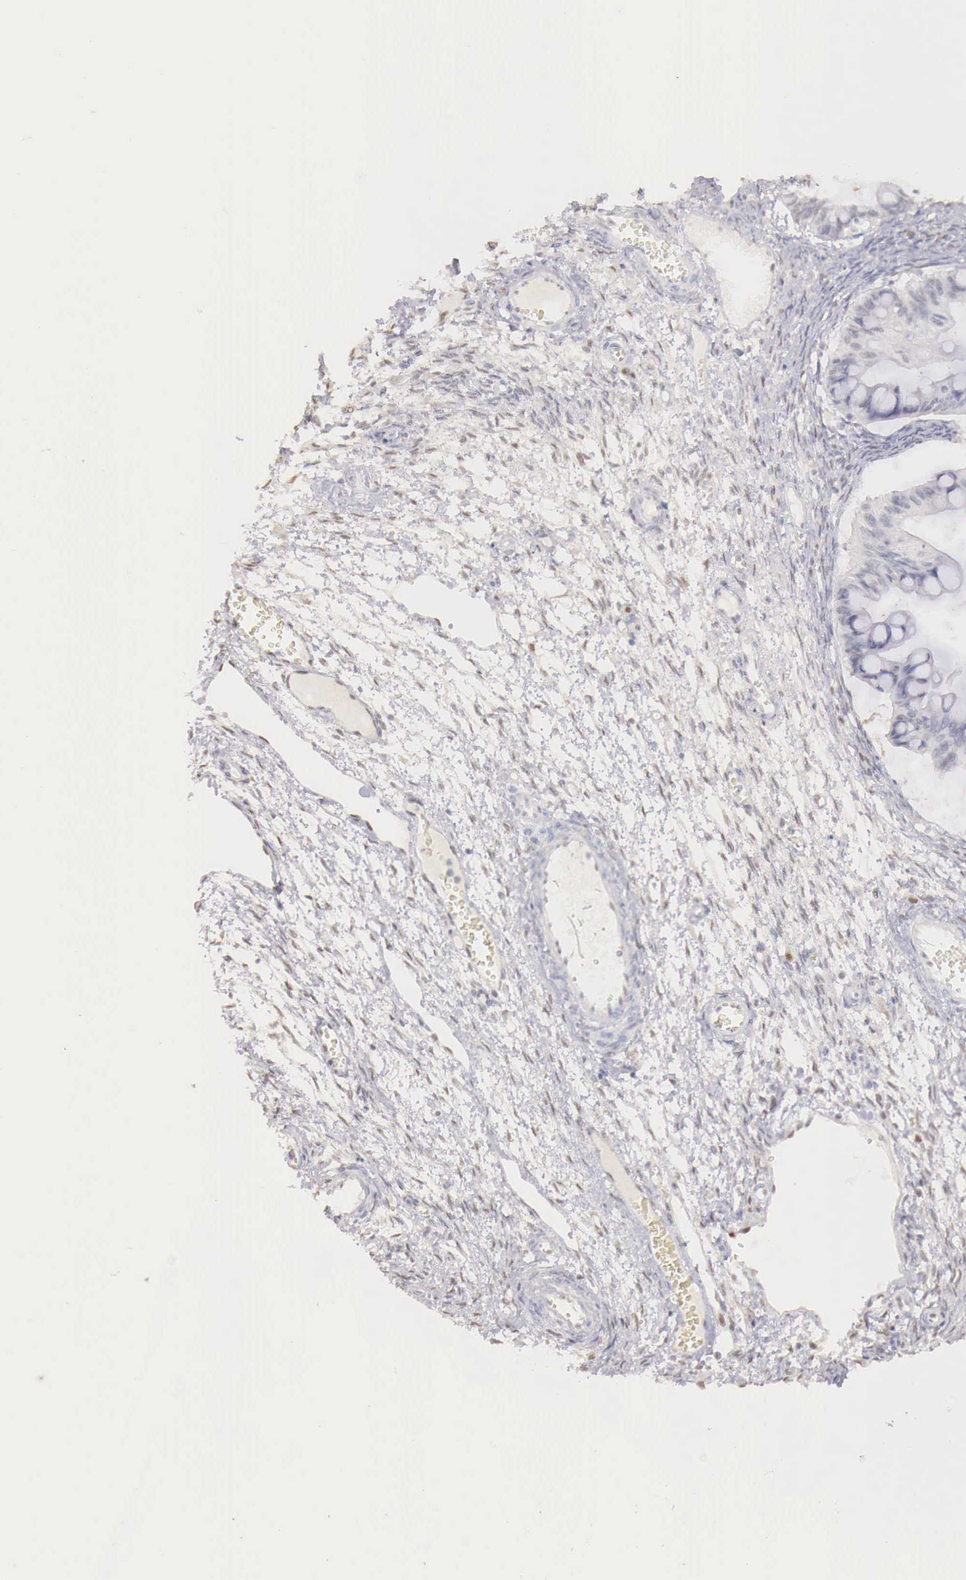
{"staining": {"intensity": "negative", "quantity": "none", "location": "none"}, "tissue": "ovarian cancer", "cell_type": "Tumor cells", "image_type": "cancer", "snomed": [{"axis": "morphology", "description": "Cystadenocarcinoma, mucinous, NOS"}, {"axis": "topography", "description": "Ovary"}], "caption": "High magnification brightfield microscopy of ovarian mucinous cystadenocarcinoma stained with DAB (brown) and counterstained with hematoxylin (blue): tumor cells show no significant staining. The staining is performed using DAB brown chromogen with nuclei counter-stained in using hematoxylin.", "gene": "UBA1", "patient": {"sex": "female", "age": 57}}